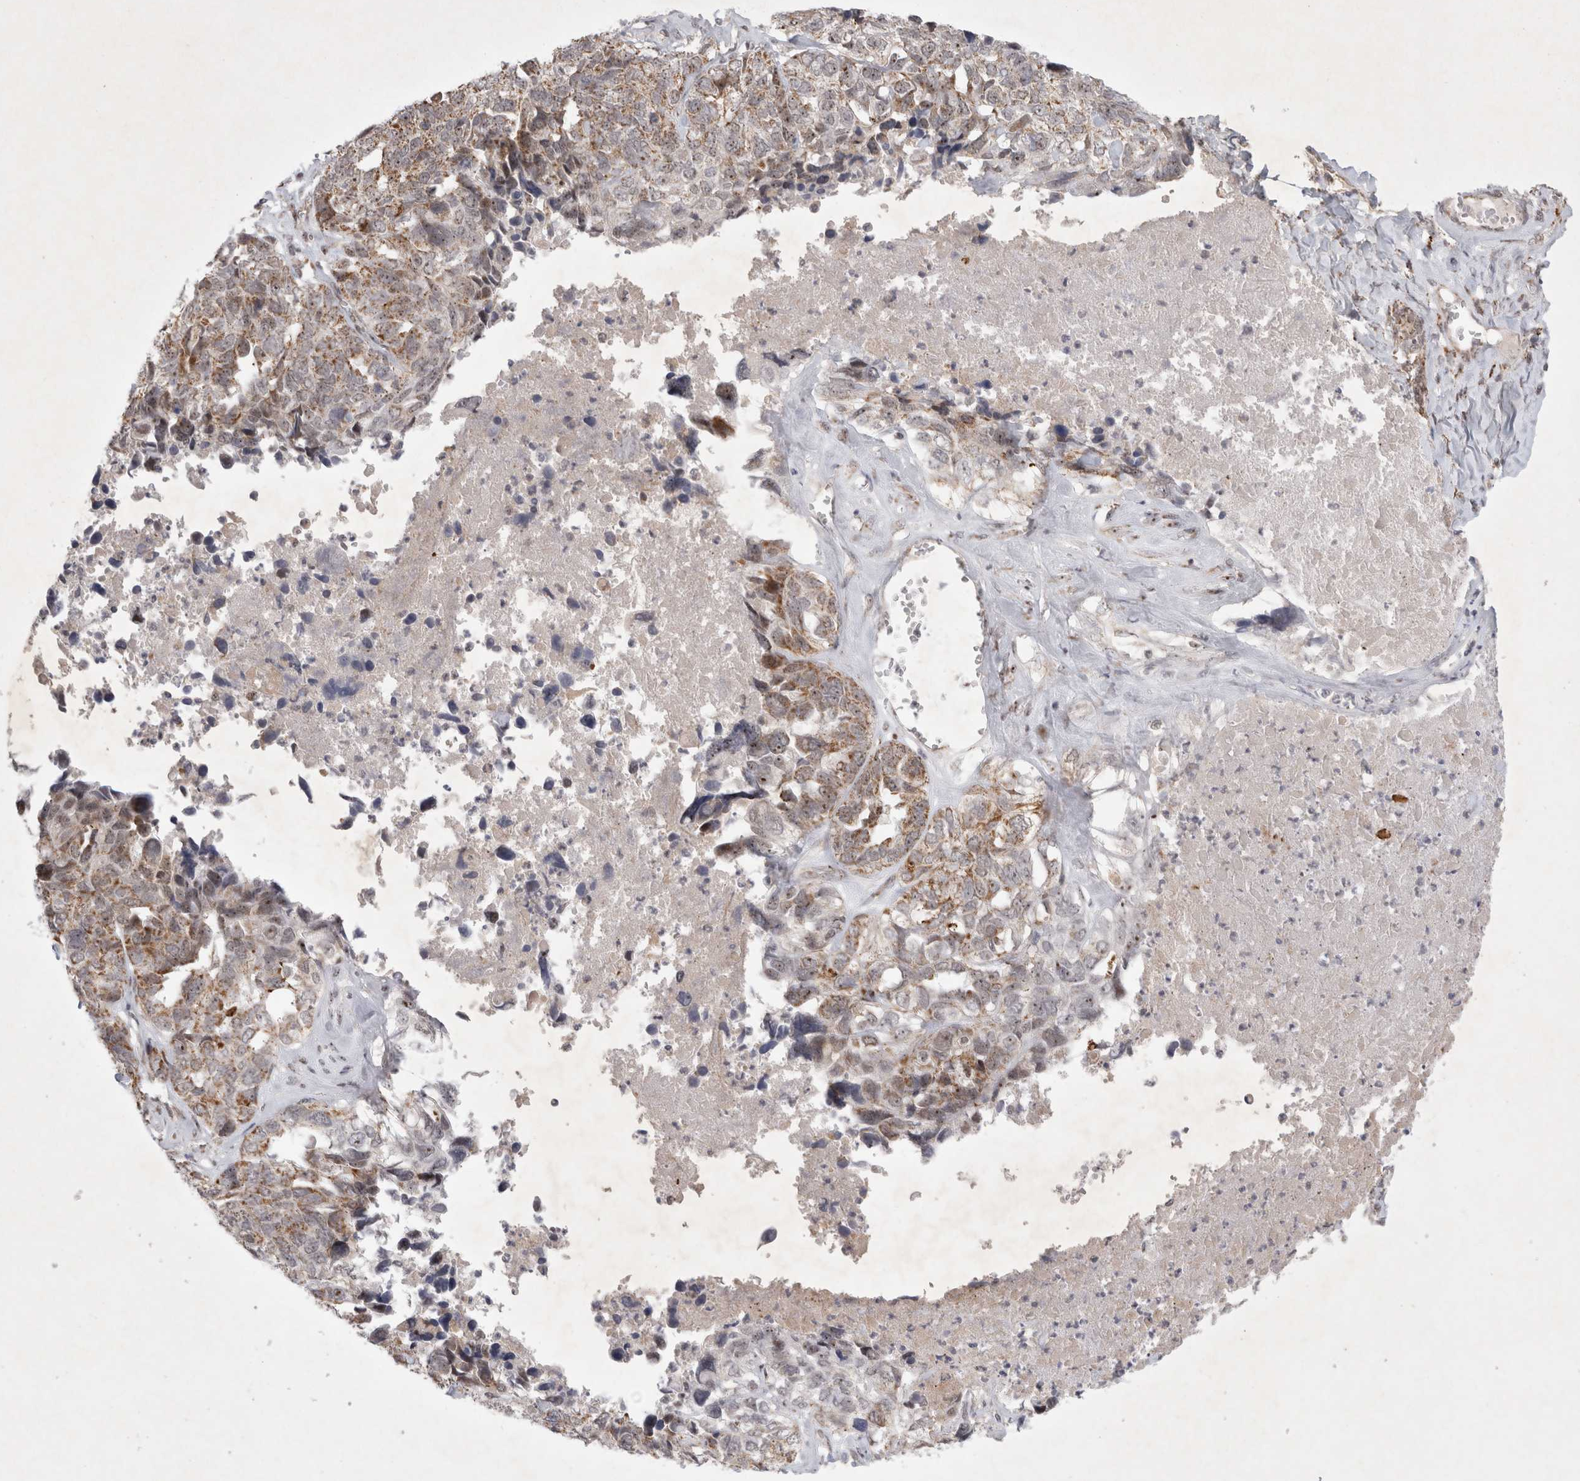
{"staining": {"intensity": "moderate", "quantity": ">75%", "location": "cytoplasmic/membranous,nuclear"}, "tissue": "ovarian cancer", "cell_type": "Tumor cells", "image_type": "cancer", "snomed": [{"axis": "morphology", "description": "Cystadenocarcinoma, serous, NOS"}, {"axis": "topography", "description": "Ovary"}], "caption": "Ovarian serous cystadenocarcinoma stained with IHC reveals moderate cytoplasmic/membranous and nuclear expression in about >75% of tumor cells. (IHC, brightfield microscopy, high magnification).", "gene": "MRPL37", "patient": {"sex": "female", "age": 79}}